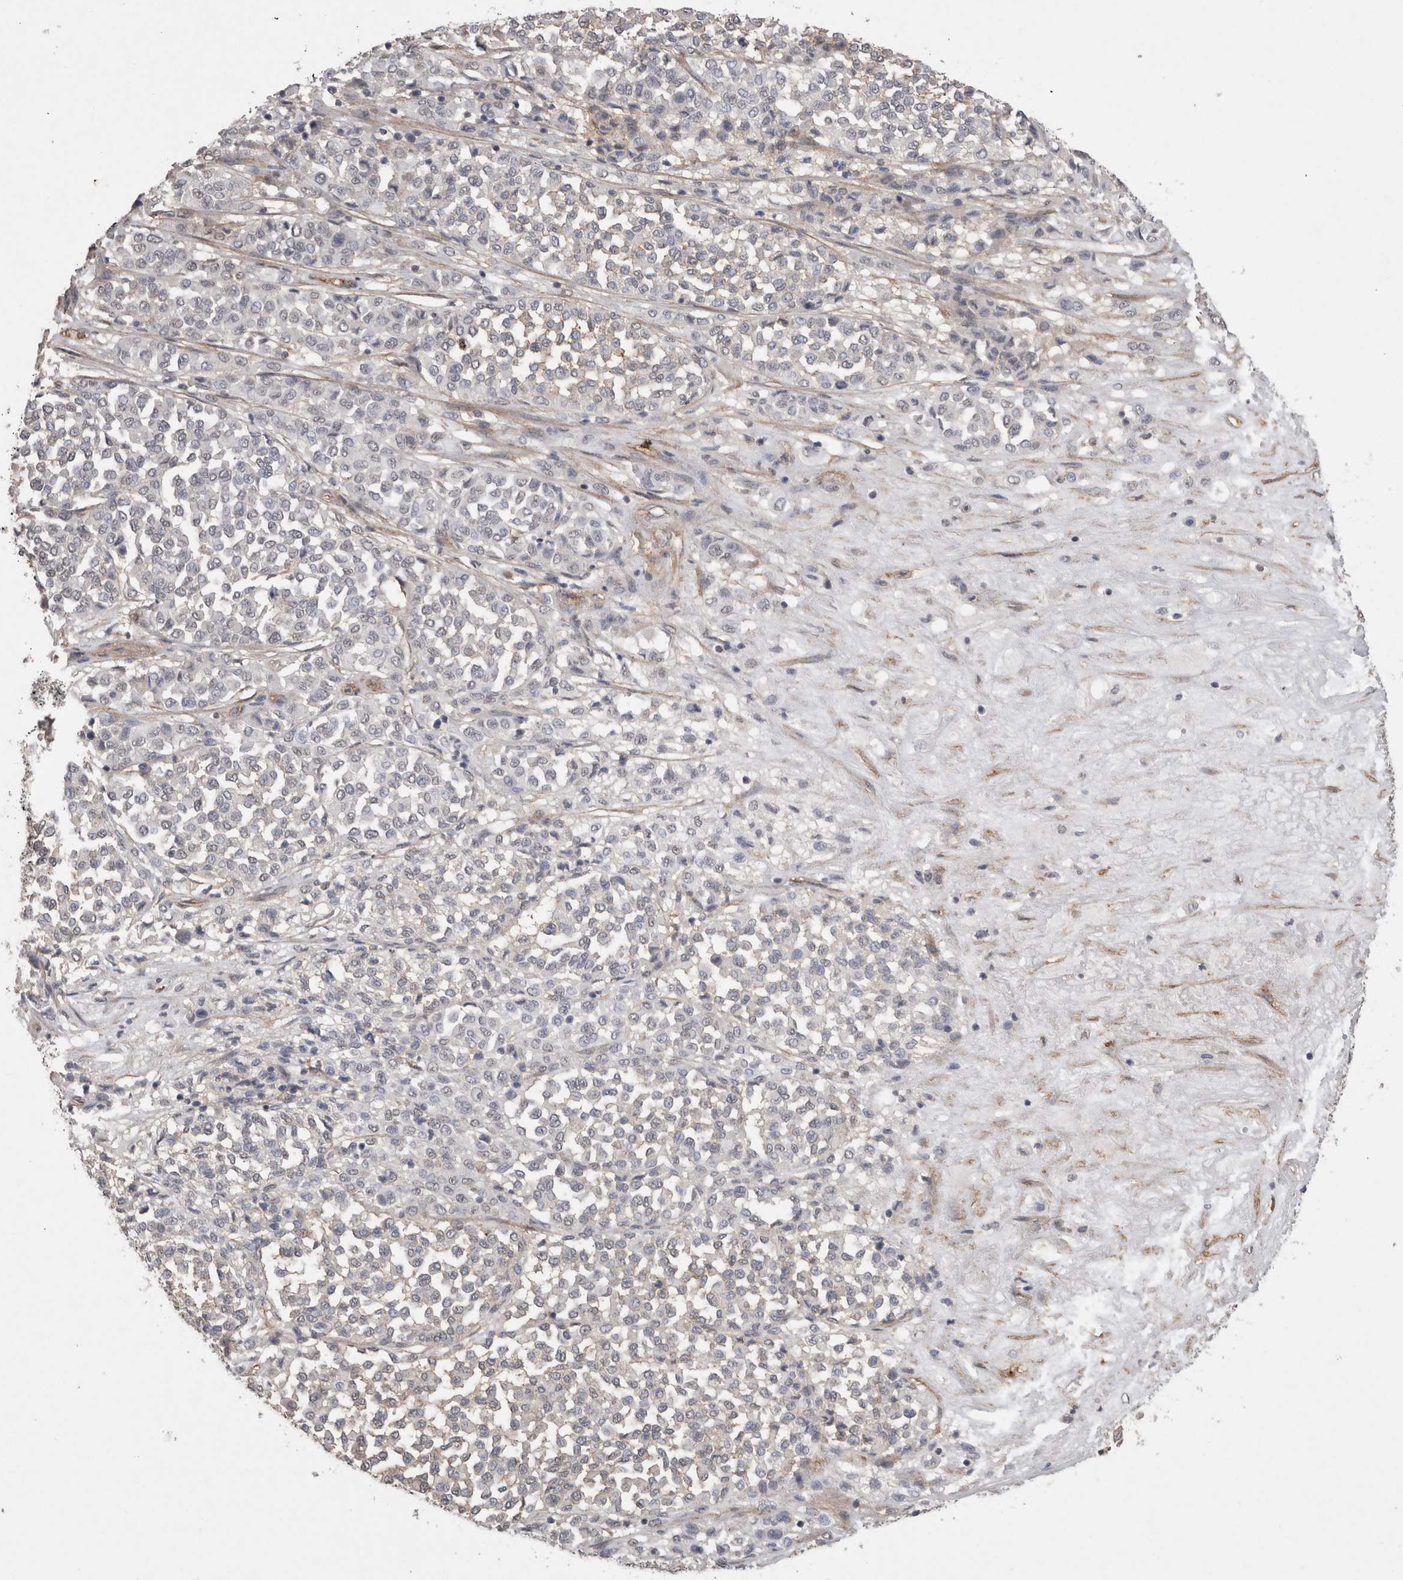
{"staining": {"intensity": "negative", "quantity": "none", "location": "none"}, "tissue": "melanoma", "cell_type": "Tumor cells", "image_type": "cancer", "snomed": [{"axis": "morphology", "description": "Malignant melanoma, Metastatic site"}, {"axis": "topography", "description": "Pancreas"}], "caption": "The image displays no staining of tumor cells in melanoma.", "gene": "RECK", "patient": {"sex": "female", "age": 30}}